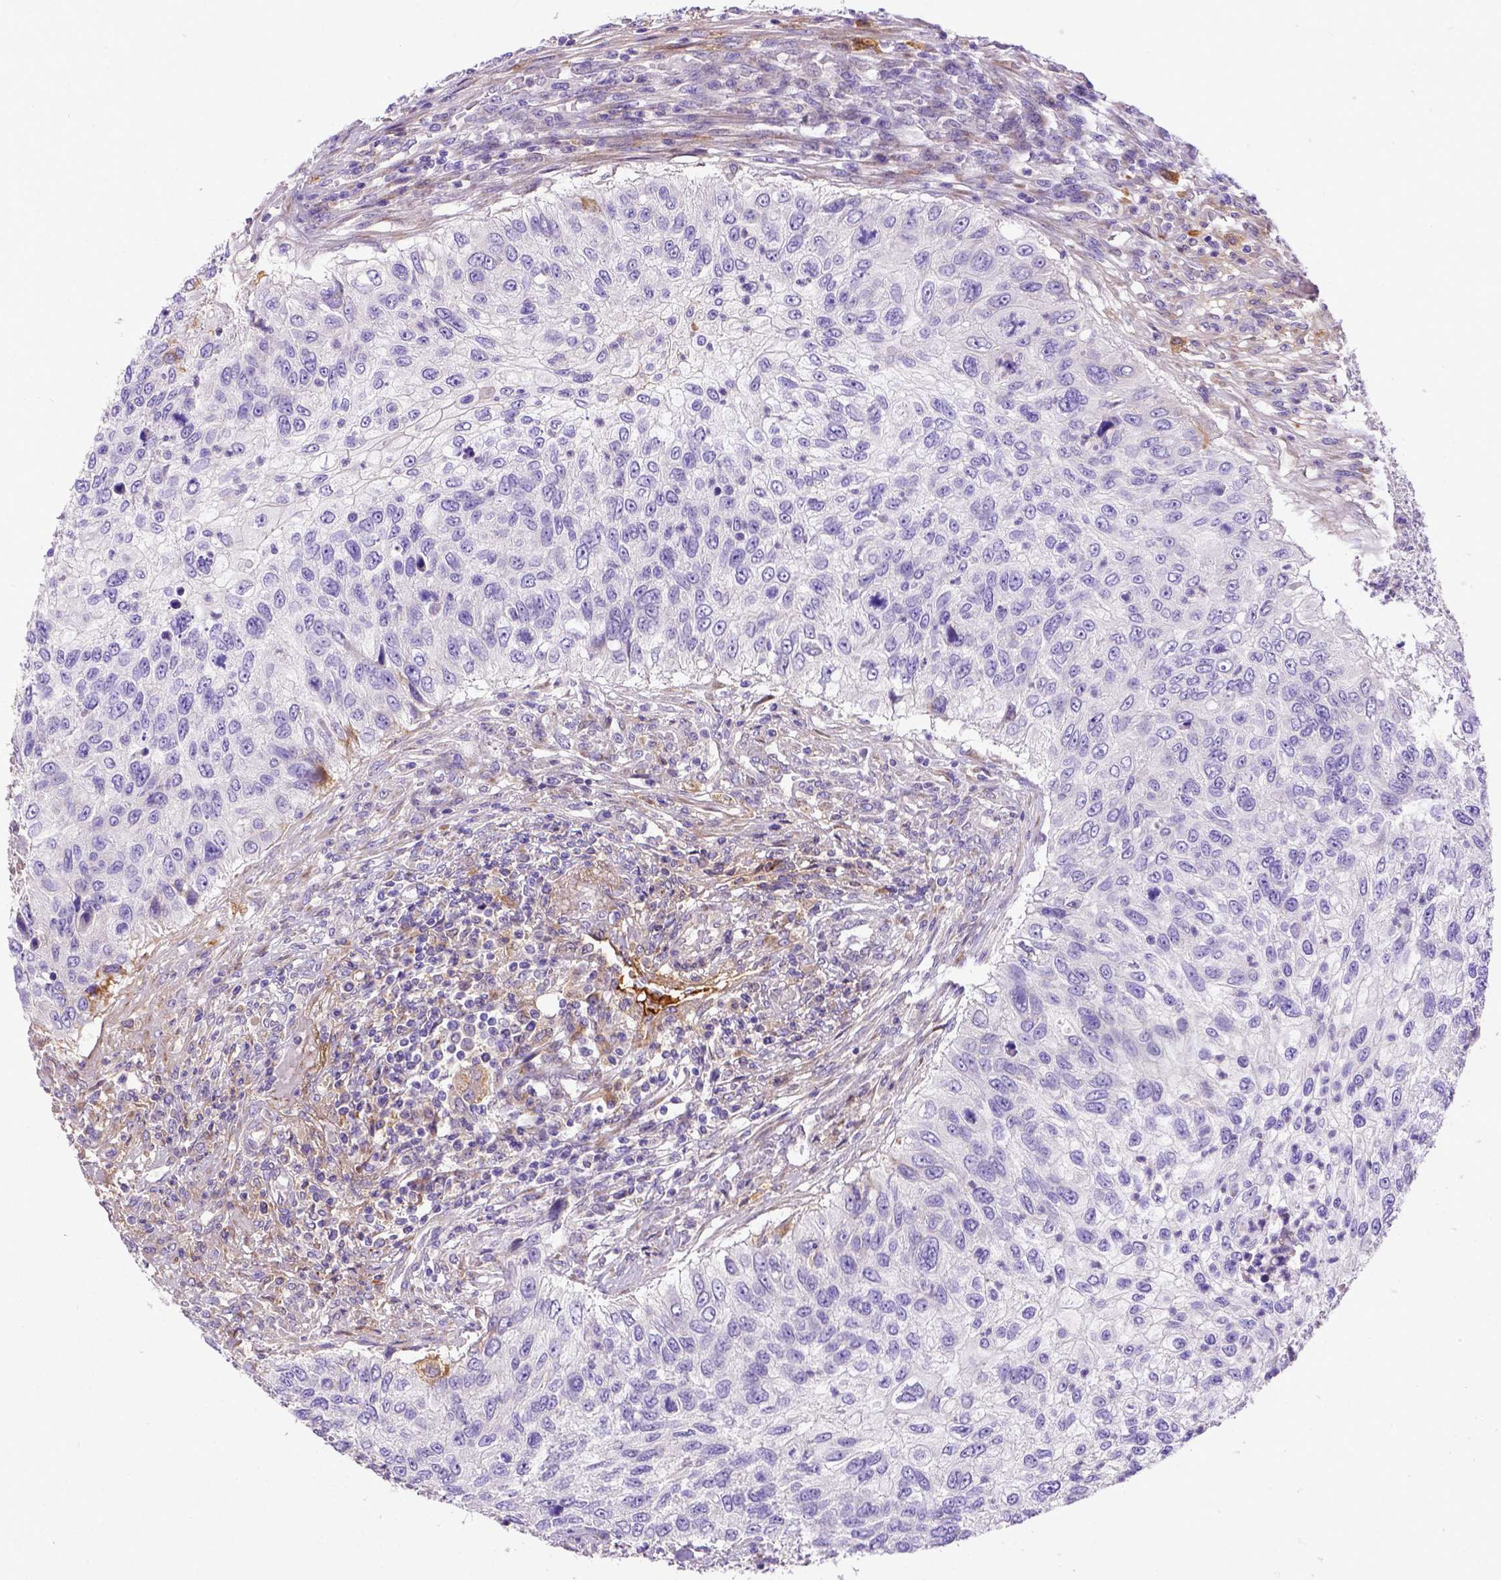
{"staining": {"intensity": "negative", "quantity": "none", "location": "none"}, "tissue": "urothelial cancer", "cell_type": "Tumor cells", "image_type": "cancer", "snomed": [{"axis": "morphology", "description": "Urothelial carcinoma, High grade"}, {"axis": "topography", "description": "Urinary bladder"}], "caption": "This is an IHC micrograph of urothelial cancer. There is no staining in tumor cells.", "gene": "CFAP300", "patient": {"sex": "female", "age": 60}}